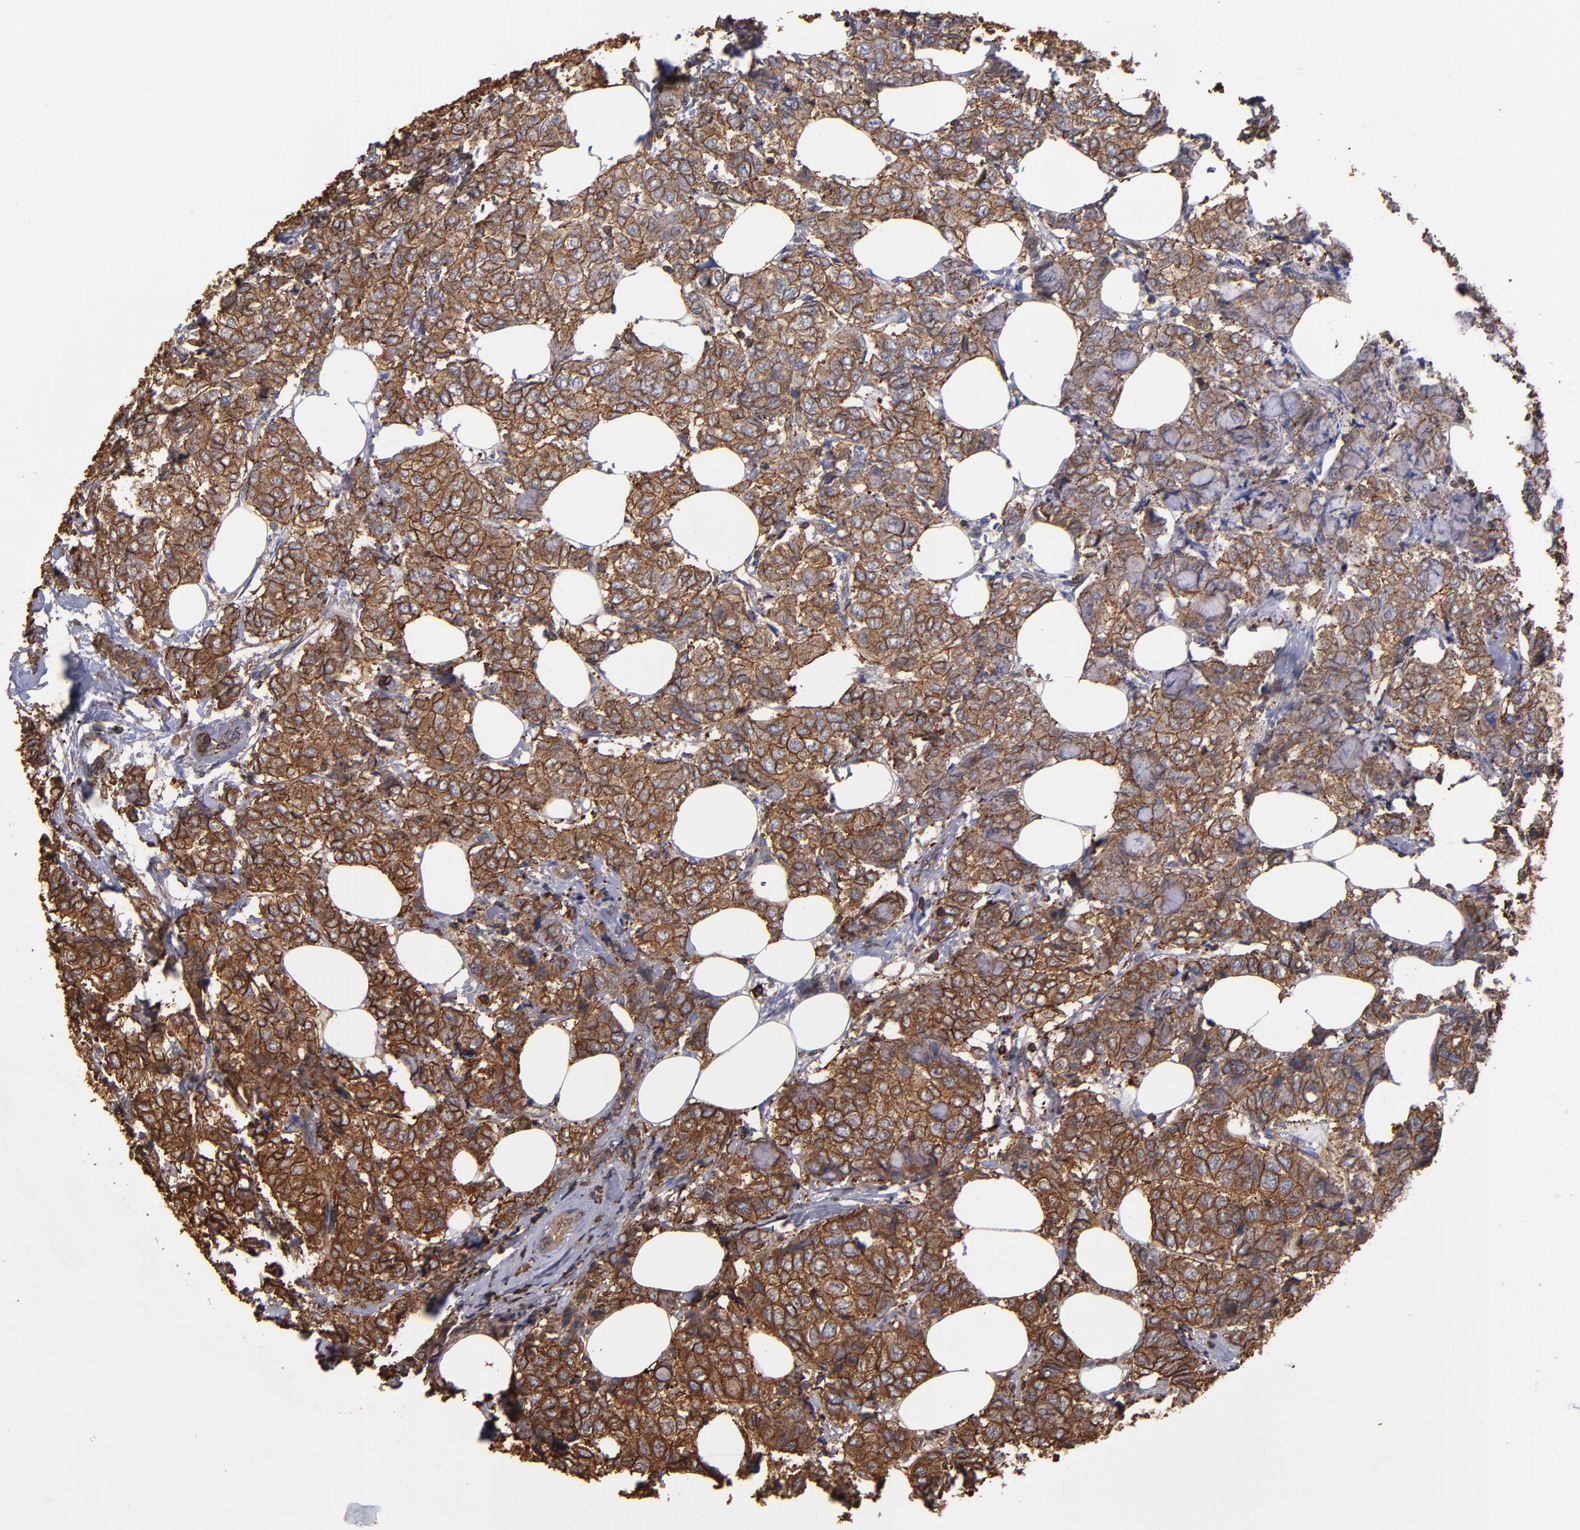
{"staining": {"intensity": "strong", "quantity": ">75%", "location": "cytoplasmic/membranous"}, "tissue": "breast cancer", "cell_type": "Tumor cells", "image_type": "cancer", "snomed": [{"axis": "morphology", "description": "Lobular carcinoma"}, {"axis": "topography", "description": "Breast"}], "caption": "Immunohistochemistry micrograph of neoplastic tissue: breast cancer stained using IHC shows high levels of strong protein expression localized specifically in the cytoplasmic/membranous of tumor cells, appearing as a cytoplasmic/membranous brown color.", "gene": "ACTN4", "patient": {"sex": "female", "age": 60}}